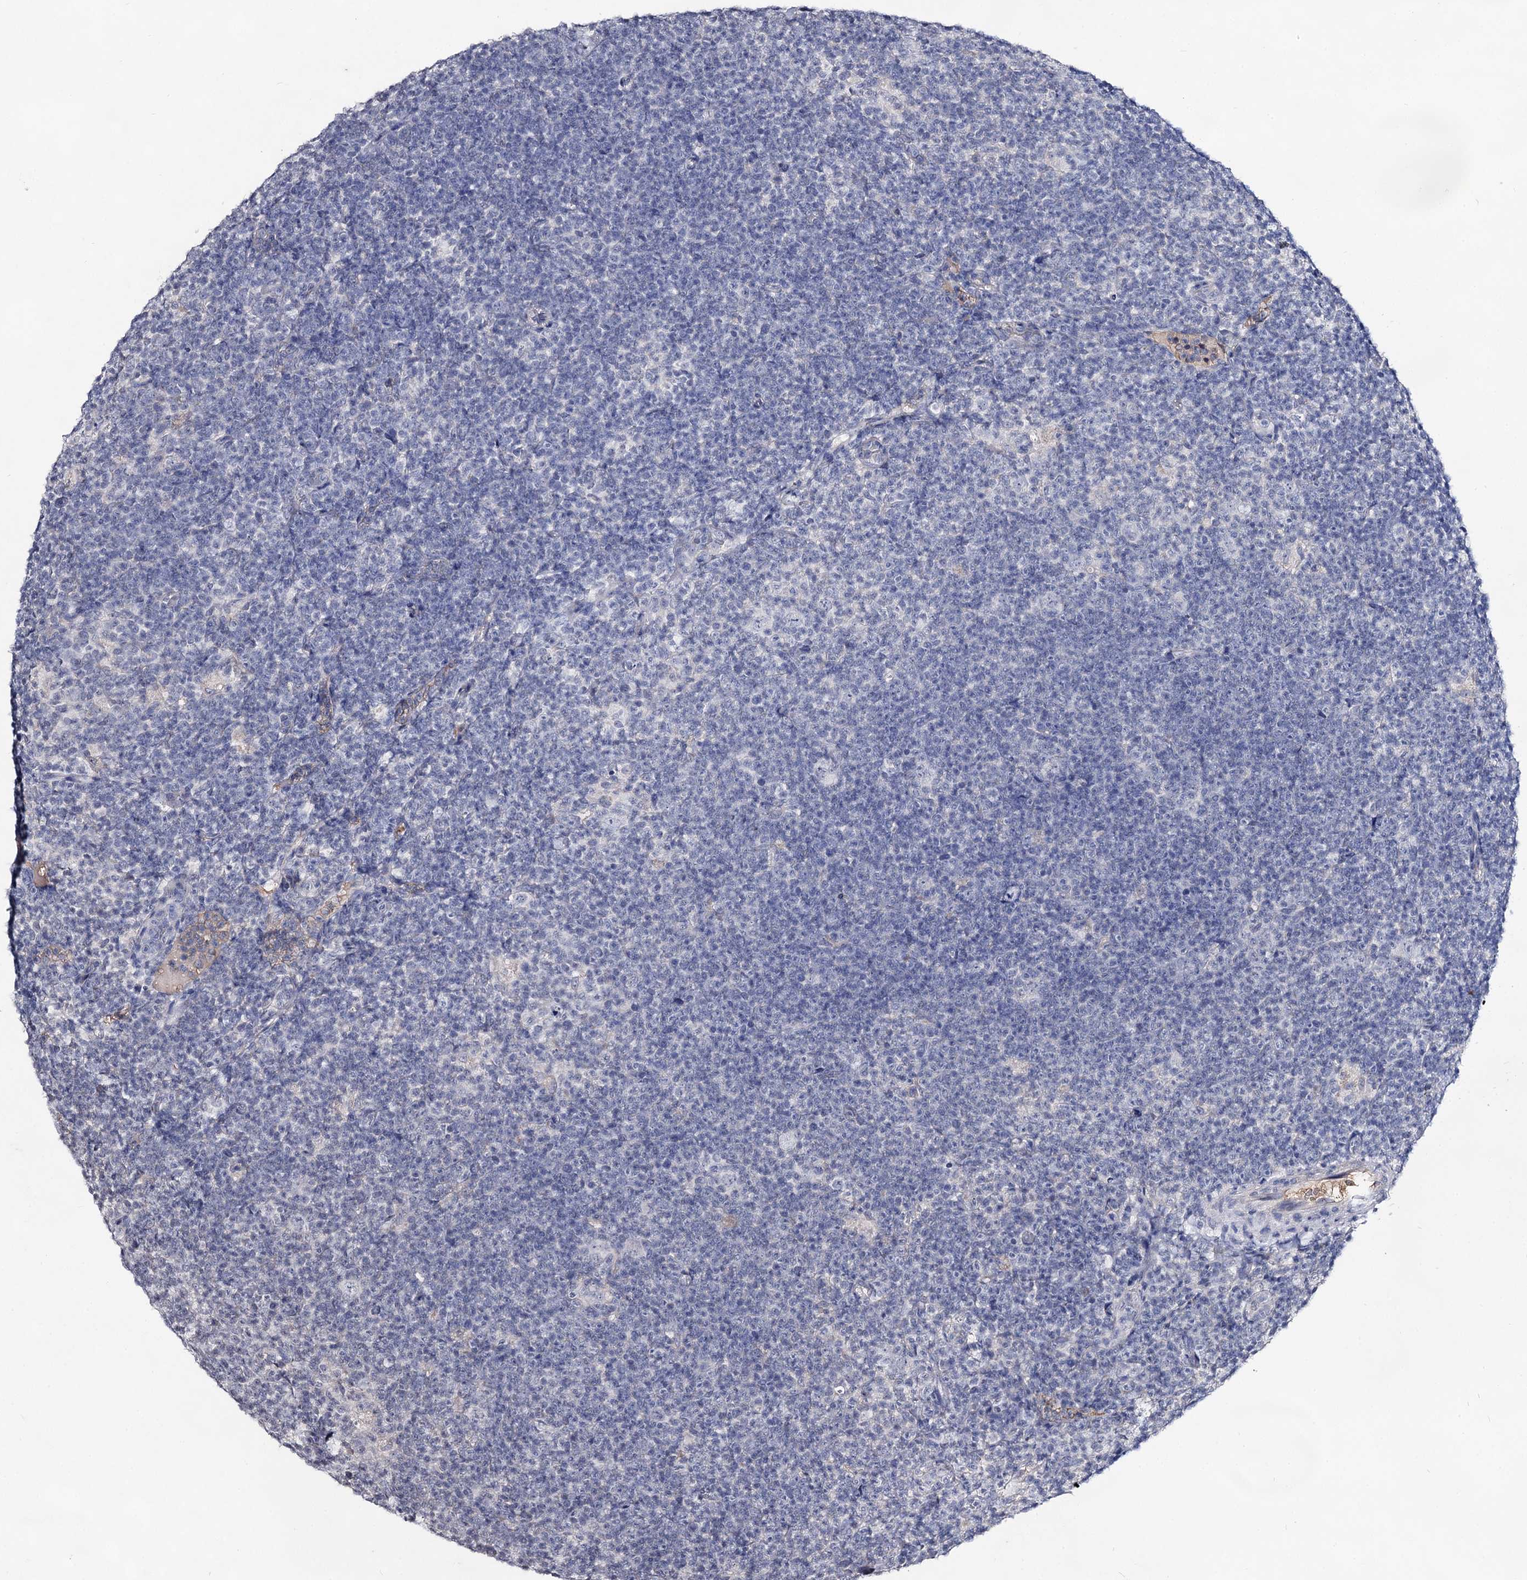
{"staining": {"intensity": "negative", "quantity": "none", "location": "none"}, "tissue": "lymphoma", "cell_type": "Tumor cells", "image_type": "cancer", "snomed": [{"axis": "morphology", "description": "Hodgkin's disease, NOS"}, {"axis": "topography", "description": "Lymph node"}], "caption": "This micrograph is of Hodgkin's disease stained with IHC to label a protein in brown with the nuclei are counter-stained blue. There is no staining in tumor cells. (Brightfield microscopy of DAB immunohistochemistry at high magnification).", "gene": "PLIN1", "patient": {"sex": "female", "age": 57}}